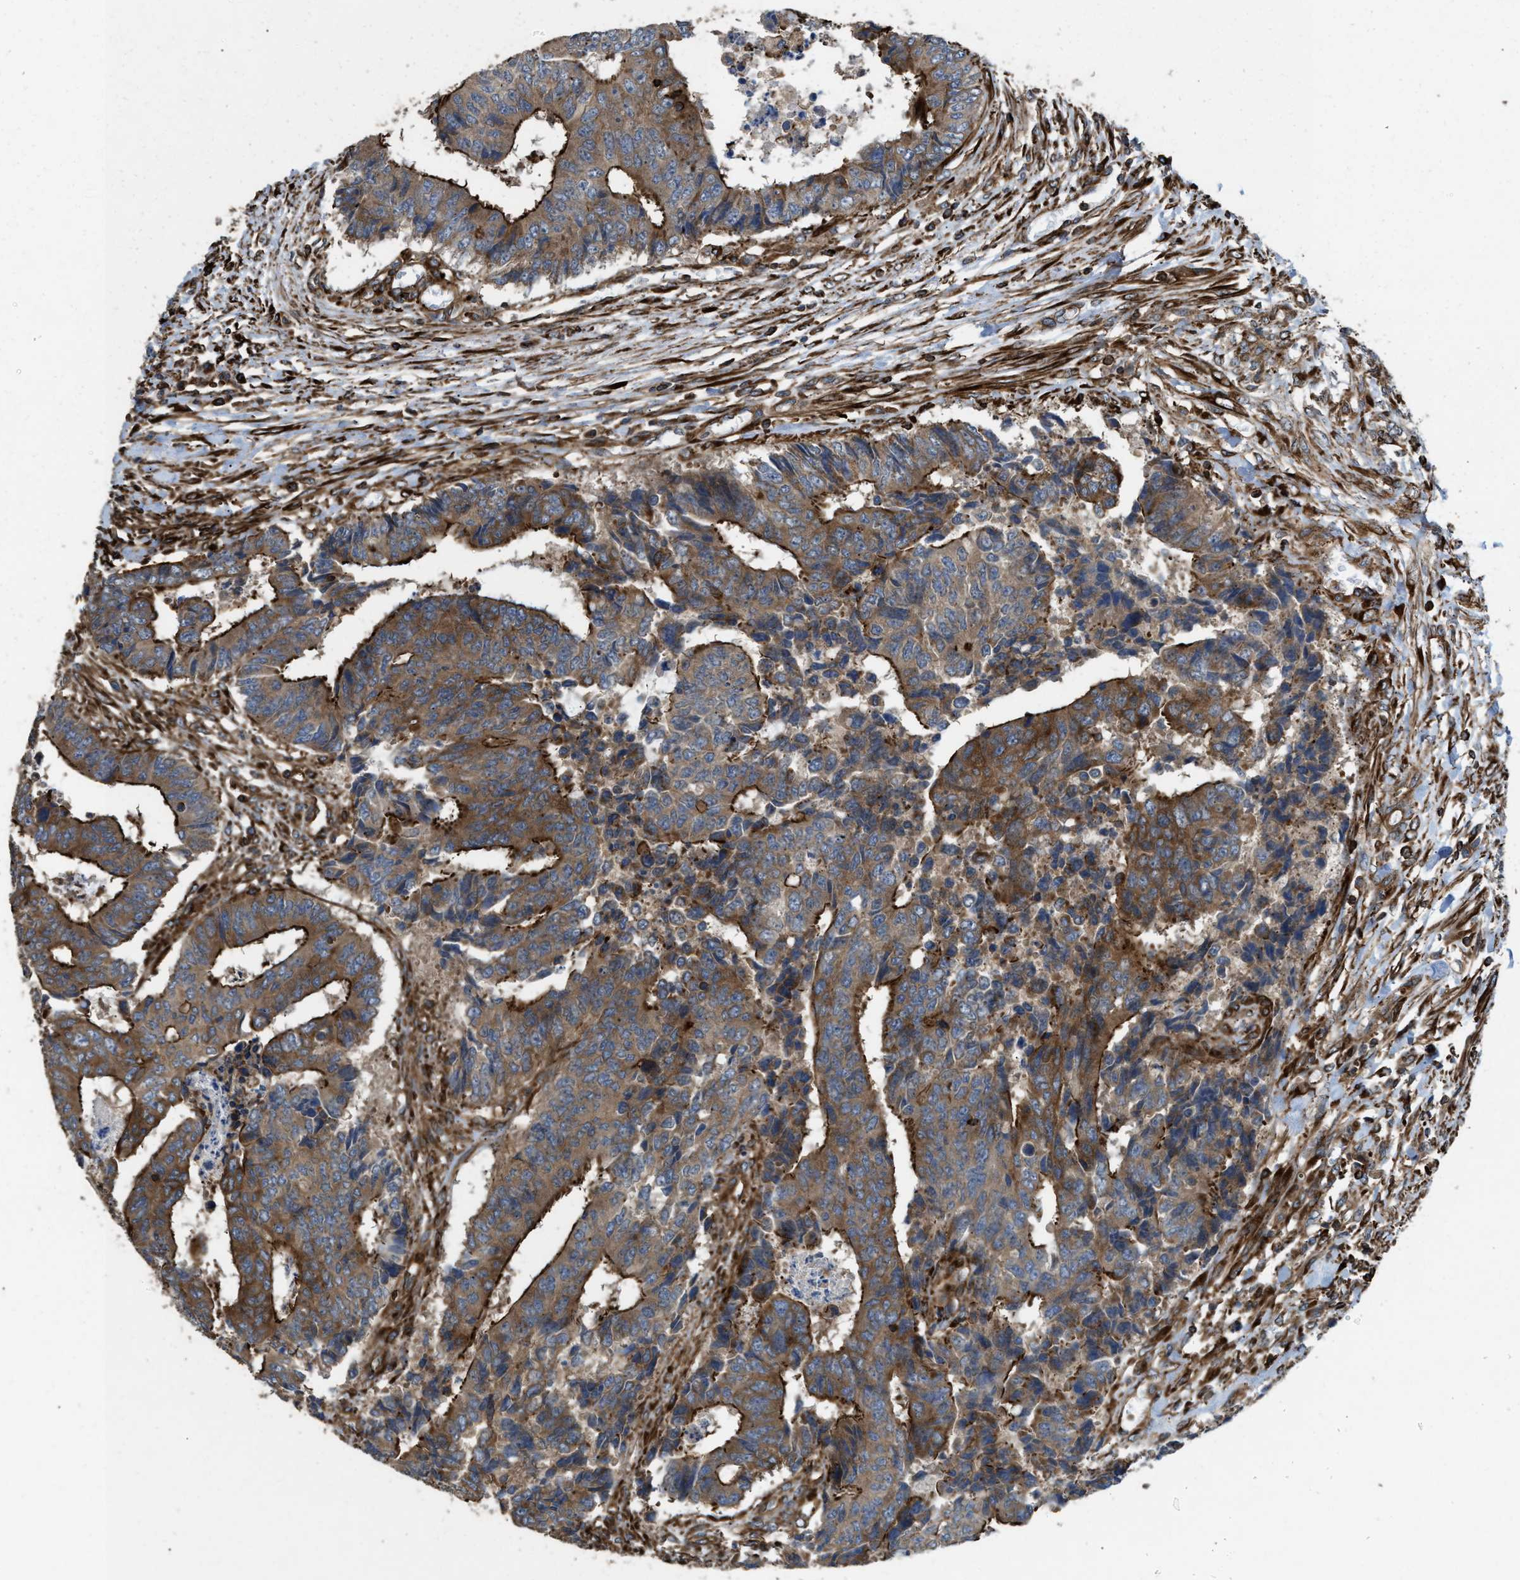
{"staining": {"intensity": "strong", "quantity": ">75%", "location": "cytoplasmic/membranous"}, "tissue": "colorectal cancer", "cell_type": "Tumor cells", "image_type": "cancer", "snomed": [{"axis": "morphology", "description": "Adenocarcinoma, NOS"}, {"axis": "topography", "description": "Rectum"}], "caption": "Immunohistochemistry (IHC) of colorectal cancer exhibits high levels of strong cytoplasmic/membranous staining in about >75% of tumor cells.", "gene": "EGLN1", "patient": {"sex": "male", "age": 84}}